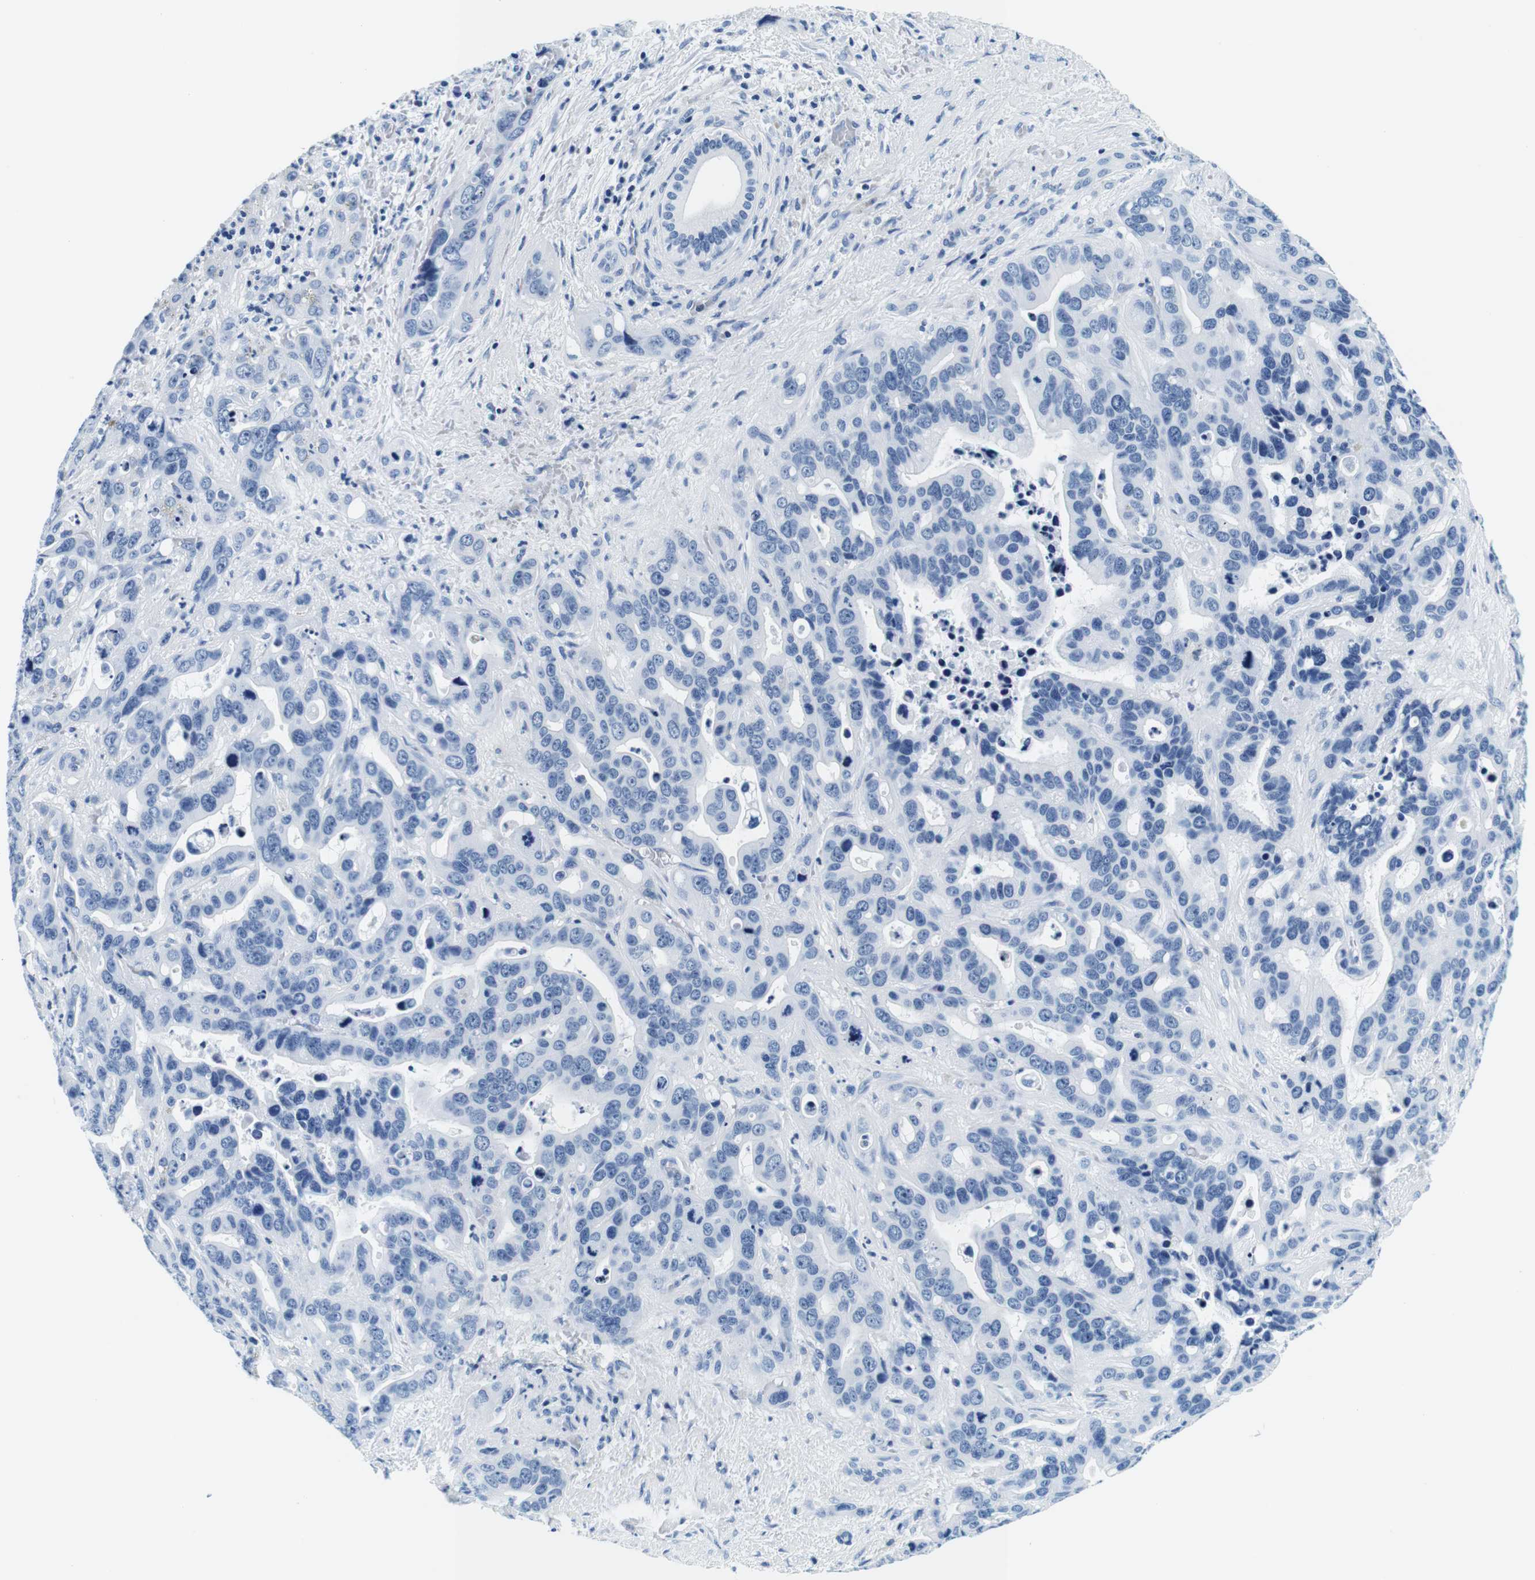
{"staining": {"intensity": "negative", "quantity": "none", "location": "none"}, "tissue": "liver cancer", "cell_type": "Tumor cells", "image_type": "cancer", "snomed": [{"axis": "morphology", "description": "Cholangiocarcinoma"}, {"axis": "topography", "description": "Liver"}], "caption": "Protein analysis of liver cancer (cholangiocarcinoma) exhibits no significant positivity in tumor cells. (DAB immunohistochemistry (IHC) visualized using brightfield microscopy, high magnification).", "gene": "ELANE", "patient": {"sex": "female", "age": 65}}